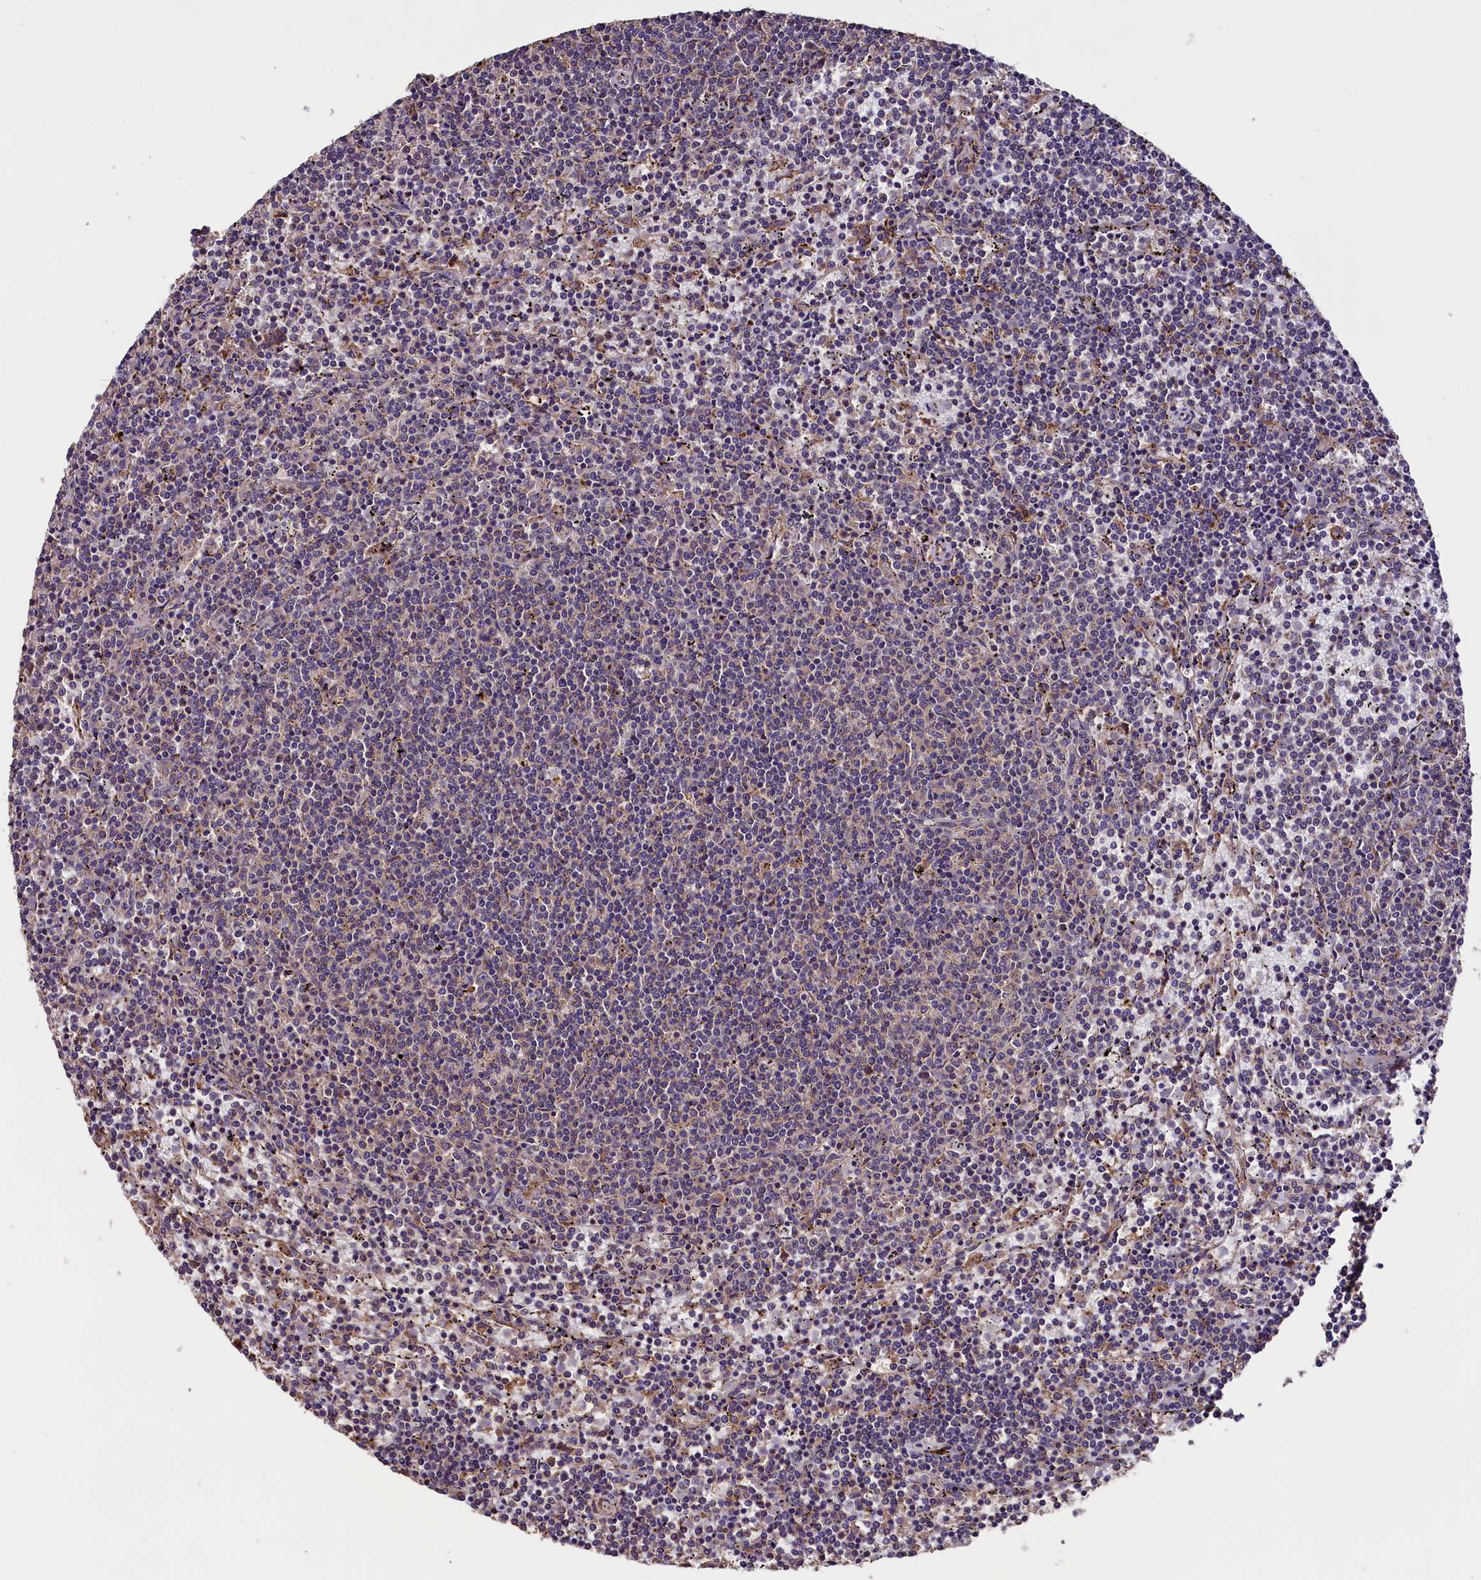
{"staining": {"intensity": "negative", "quantity": "none", "location": "none"}, "tissue": "lymphoma", "cell_type": "Tumor cells", "image_type": "cancer", "snomed": [{"axis": "morphology", "description": "Malignant lymphoma, non-Hodgkin's type, Low grade"}, {"axis": "topography", "description": "Spleen"}], "caption": "Tumor cells are negative for brown protein staining in lymphoma. Nuclei are stained in blue.", "gene": "ENKD1", "patient": {"sex": "female", "age": 50}}